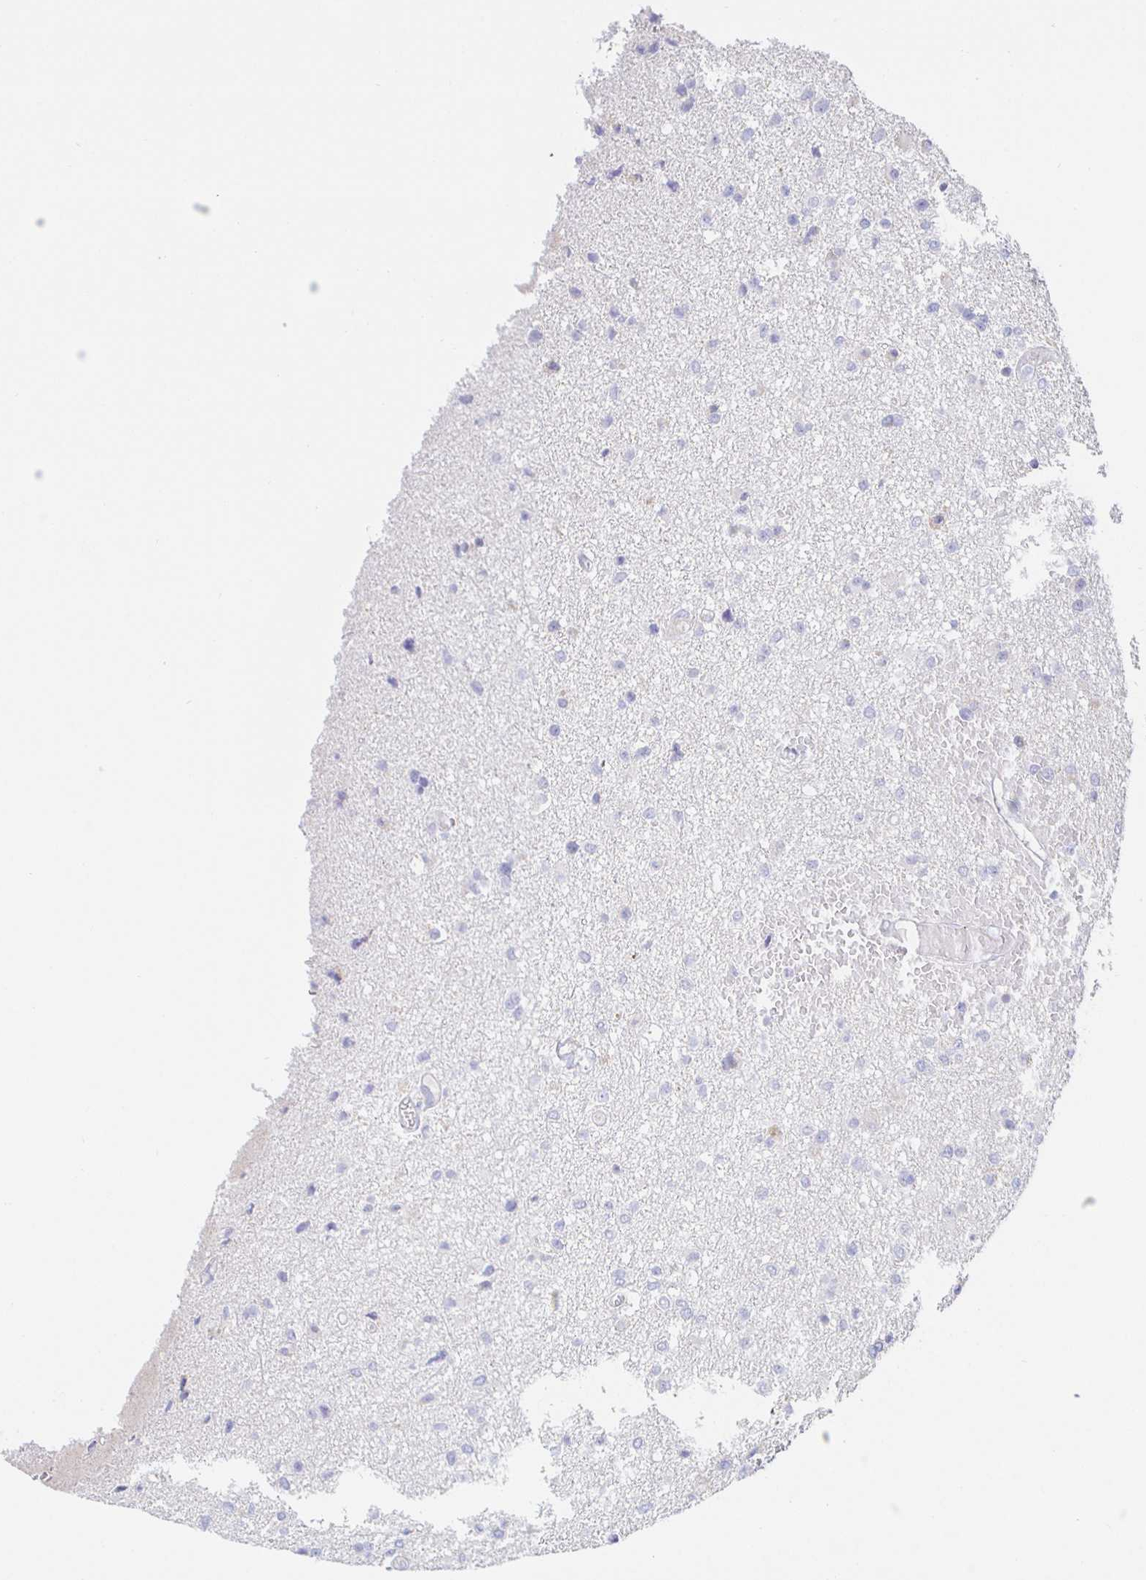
{"staining": {"intensity": "negative", "quantity": "none", "location": "none"}, "tissue": "glioma", "cell_type": "Tumor cells", "image_type": "cancer", "snomed": [{"axis": "morphology", "description": "Glioma, malignant, Low grade"}, {"axis": "topography", "description": "Brain"}], "caption": "This is a photomicrograph of immunohistochemistry staining of glioma, which shows no staining in tumor cells.", "gene": "SYNGR4", "patient": {"sex": "male", "age": 26}}